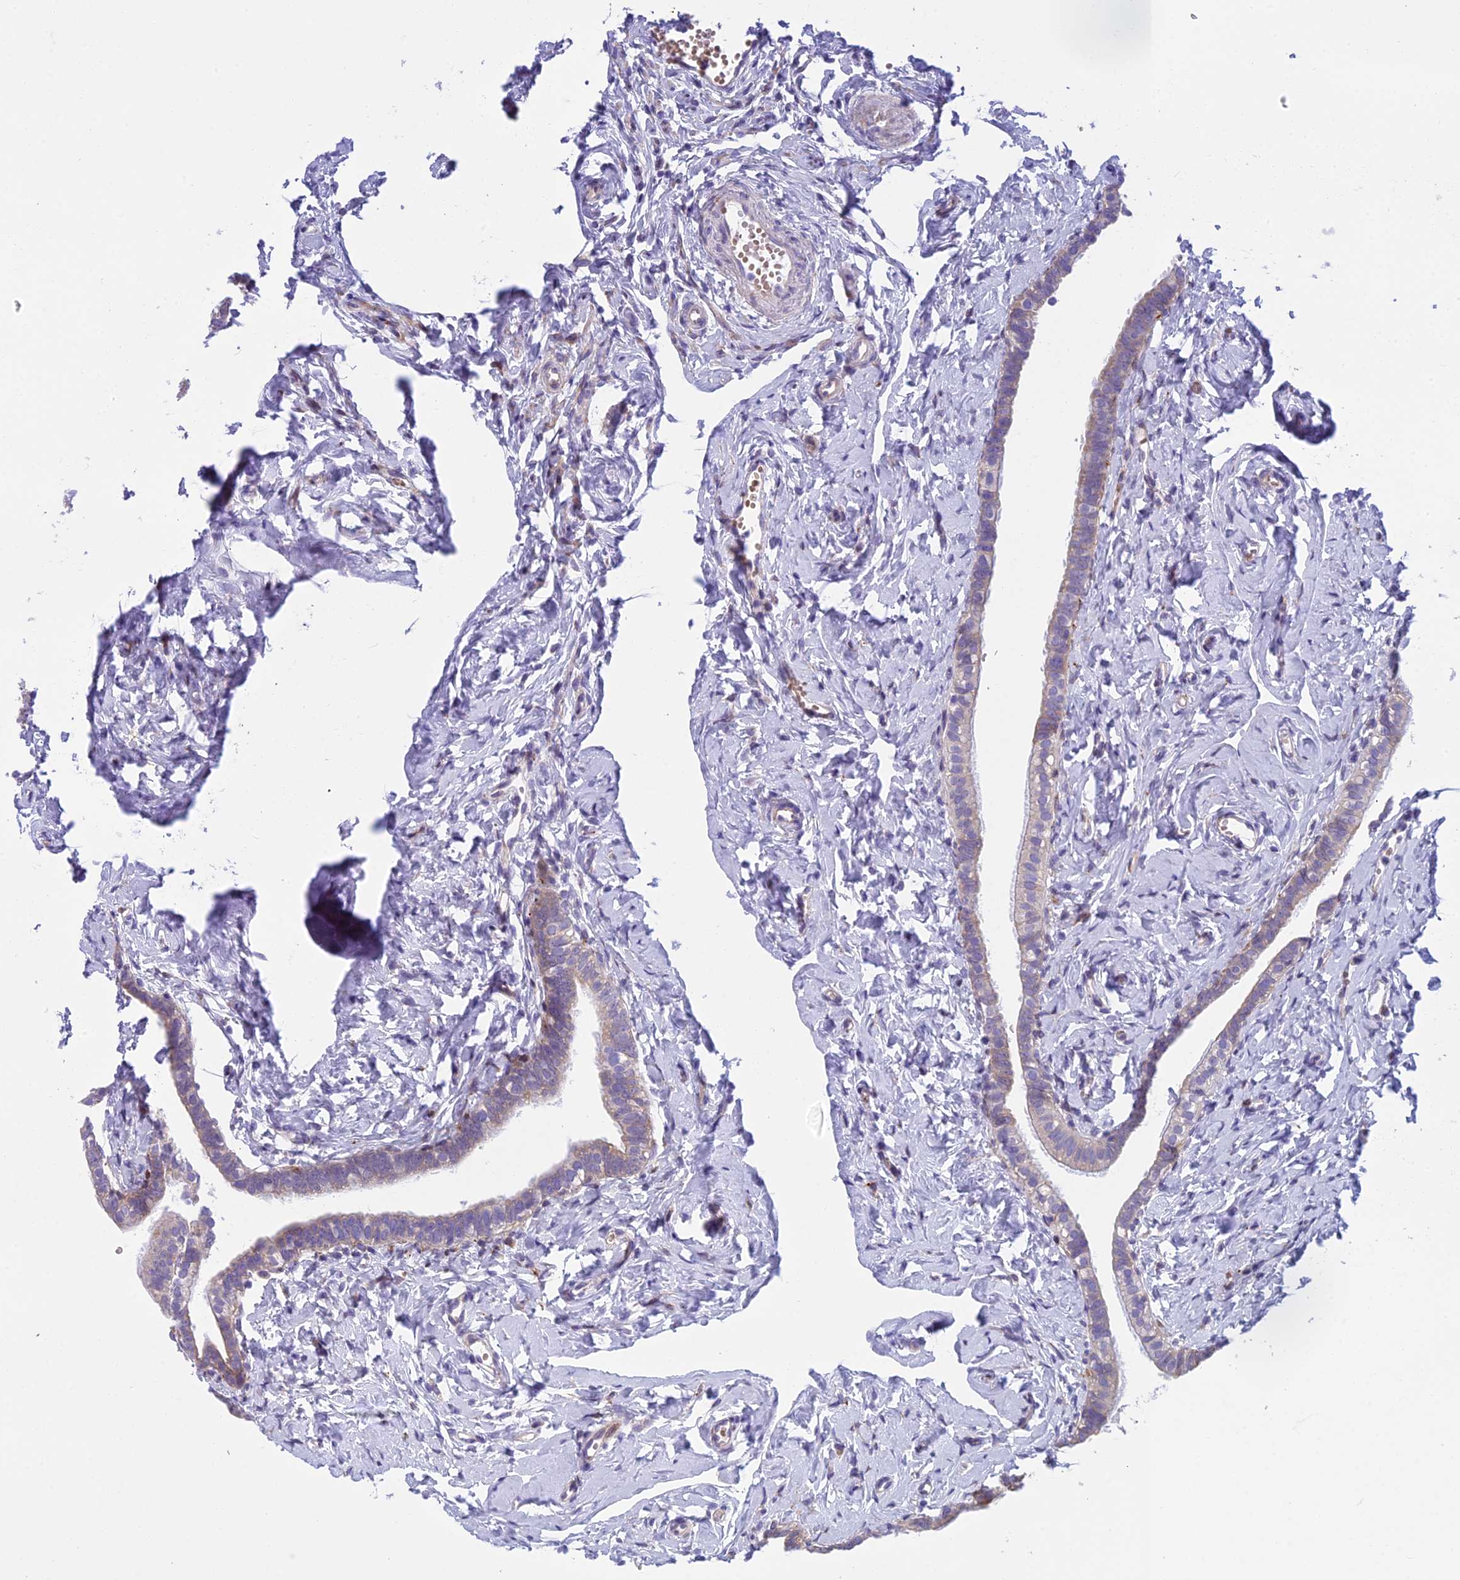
{"staining": {"intensity": "weak", "quantity": "25%-75%", "location": "cytoplasmic/membranous"}, "tissue": "fallopian tube", "cell_type": "Glandular cells", "image_type": "normal", "snomed": [{"axis": "morphology", "description": "Normal tissue, NOS"}, {"axis": "topography", "description": "Fallopian tube"}], "caption": "Immunohistochemistry (IHC) photomicrograph of unremarkable human fallopian tube stained for a protein (brown), which exhibits low levels of weak cytoplasmic/membranous positivity in approximately 25%-75% of glandular cells.", "gene": "PCDHB14", "patient": {"sex": "female", "age": 66}}